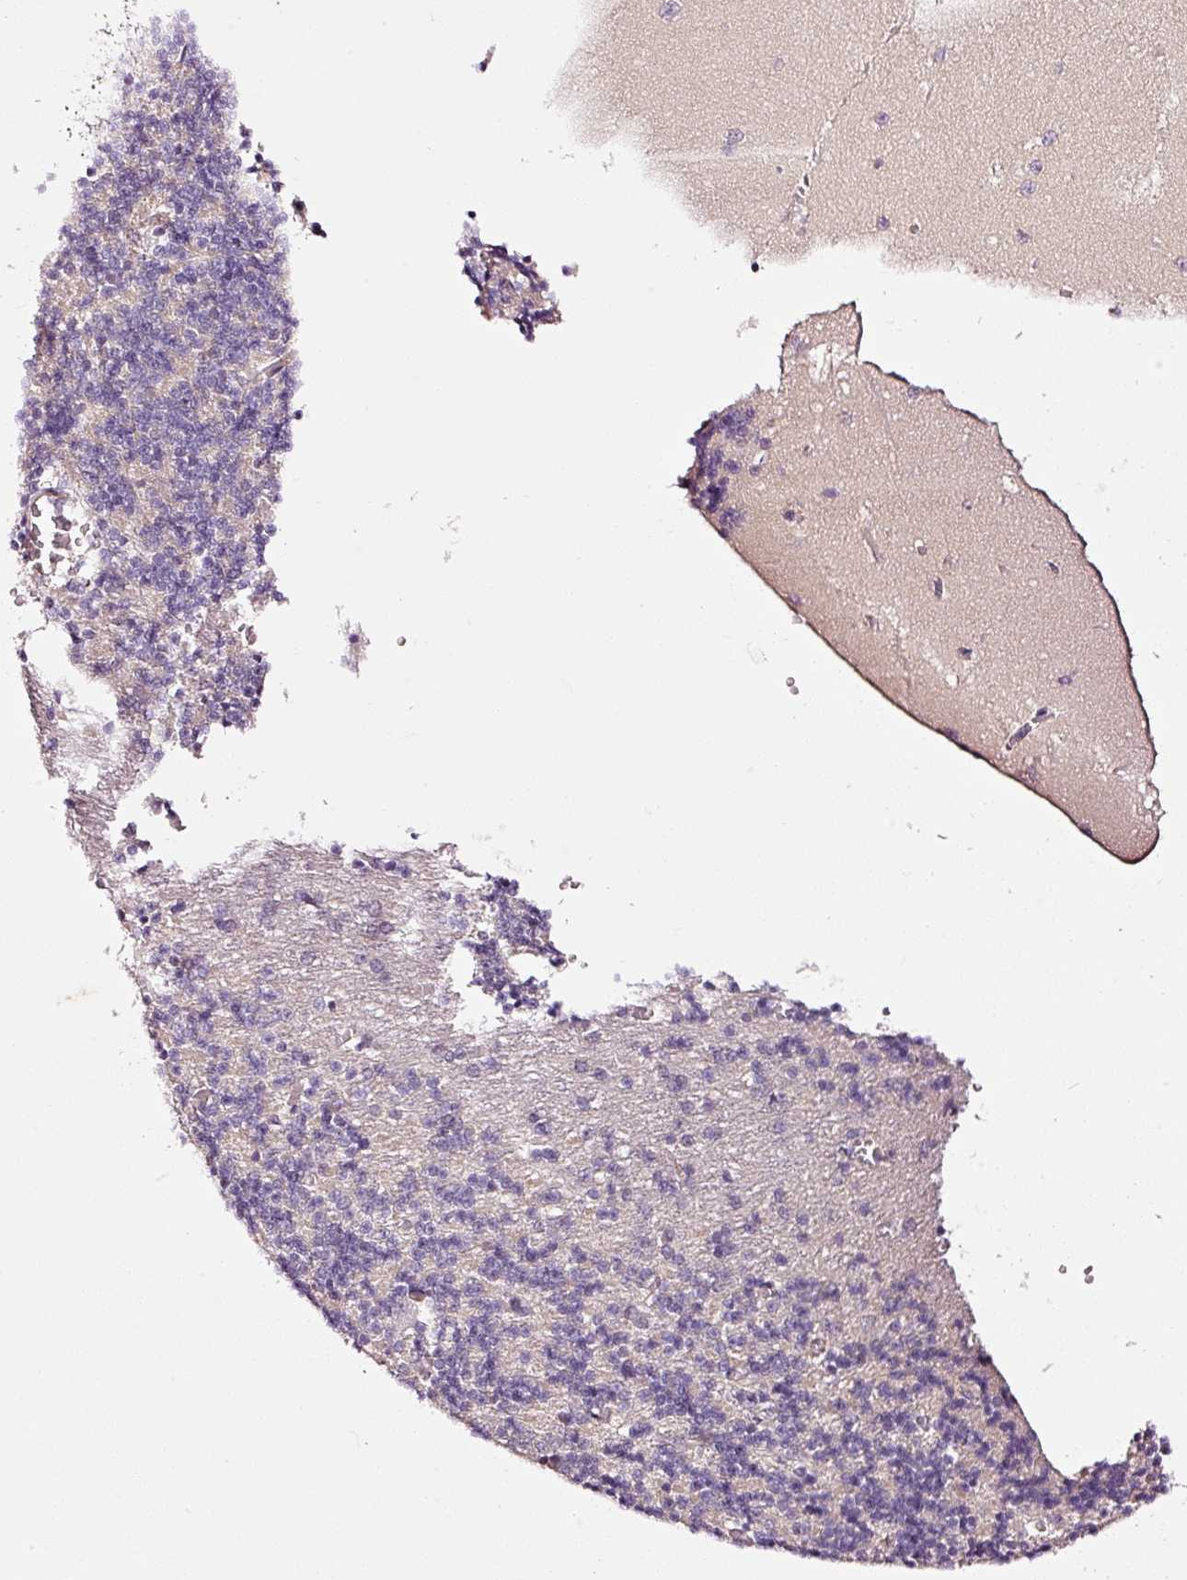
{"staining": {"intensity": "negative", "quantity": "none", "location": "none"}, "tissue": "cerebellum", "cell_type": "Cells in granular layer", "image_type": "normal", "snomed": [{"axis": "morphology", "description": "Normal tissue, NOS"}, {"axis": "topography", "description": "Cerebellum"}], "caption": "The micrograph reveals no staining of cells in granular layer in benign cerebellum. (IHC, brightfield microscopy, high magnification).", "gene": "ABCB4", "patient": {"sex": "male", "age": 37}}